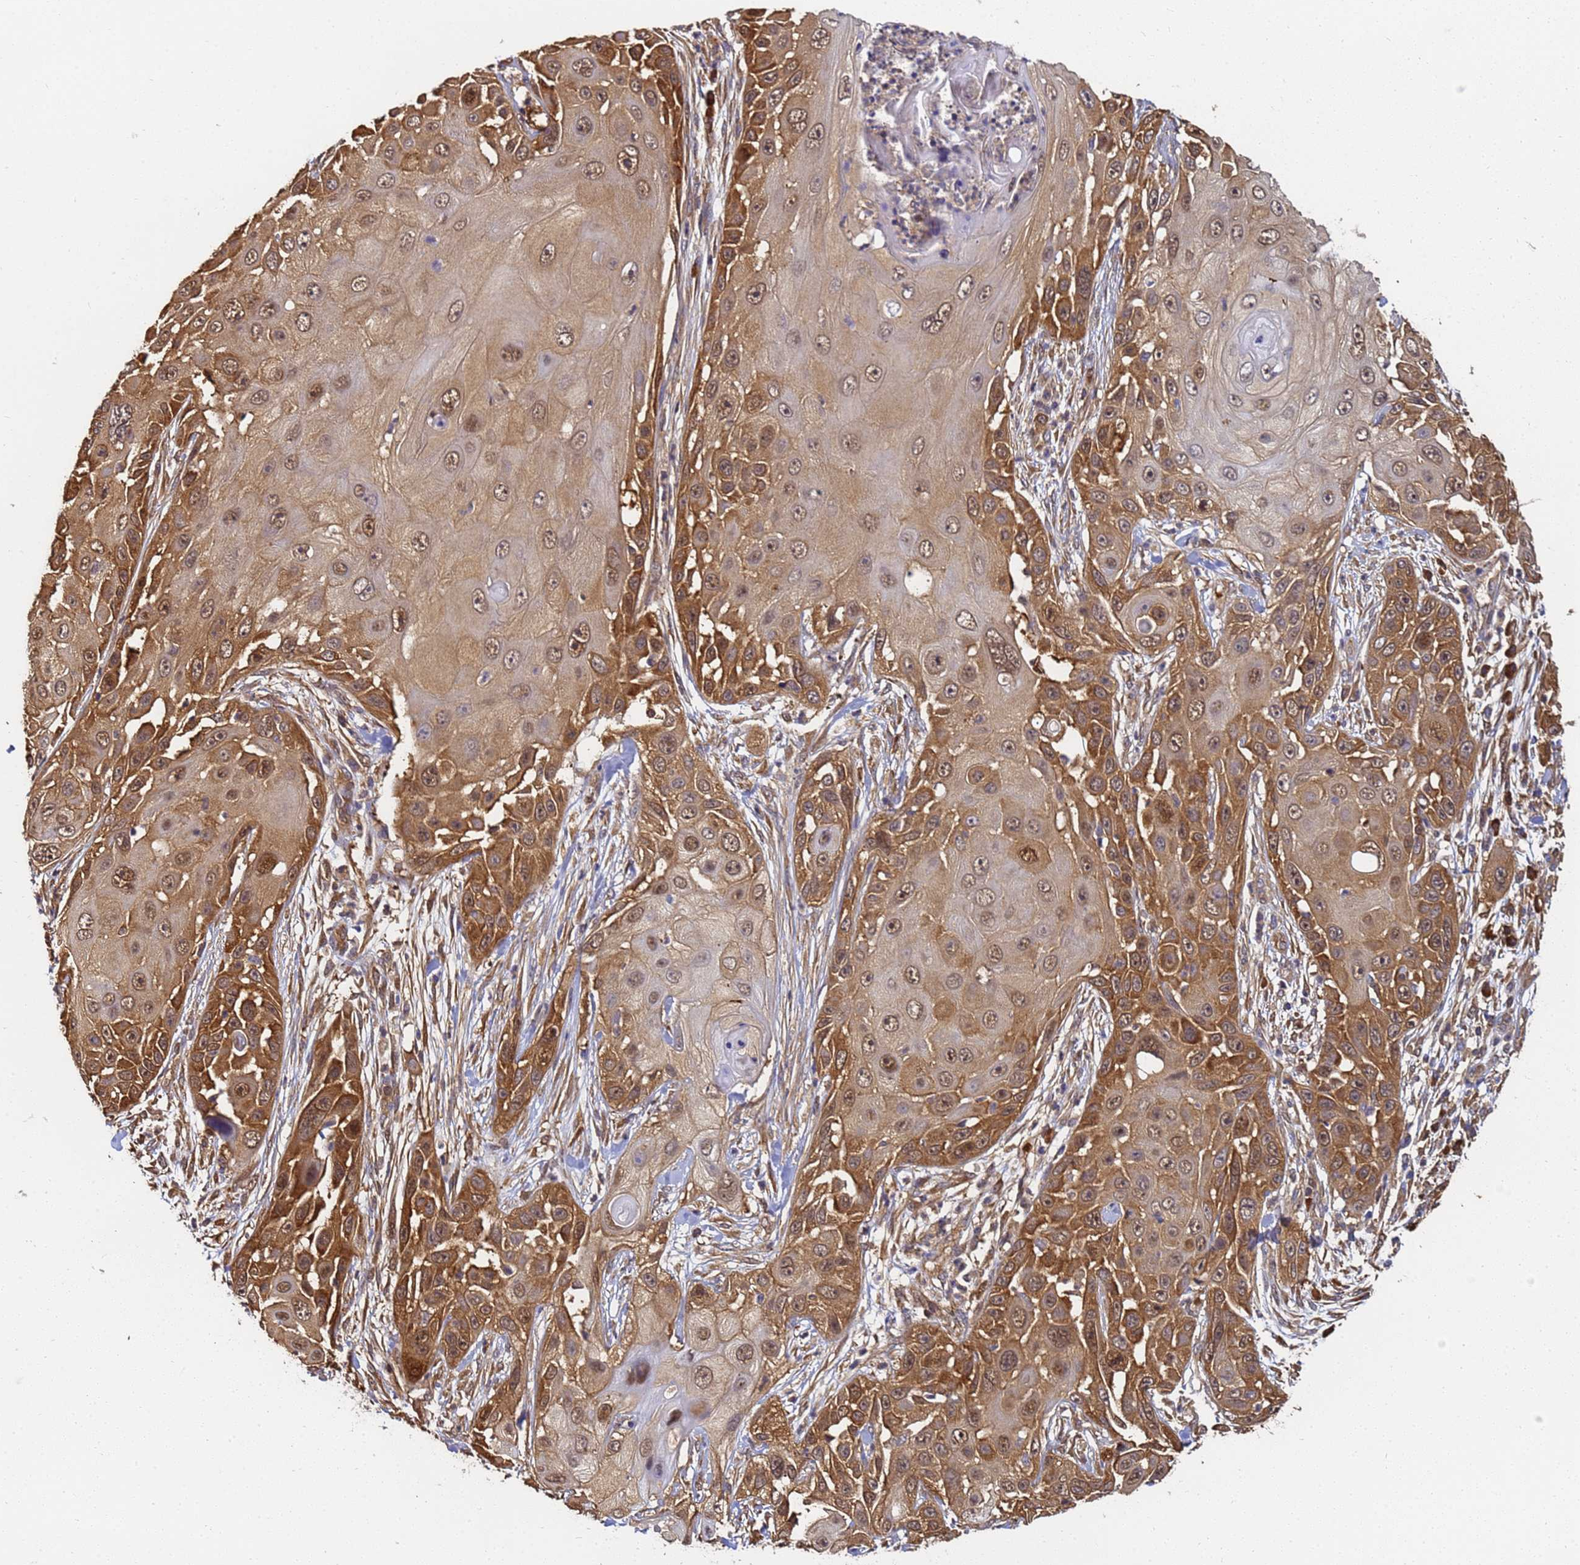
{"staining": {"intensity": "moderate", "quantity": ">75%", "location": "cytoplasmic/membranous,nuclear"}, "tissue": "skin cancer", "cell_type": "Tumor cells", "image_type": "cancer", "snomed": [{"axis": "morphology", "description": "Squamous cell carcinoma, NOS"}, {"axis": "topography", "description": "Skin"}], "caption": "Skin cancer (squamous cell carcinoma) stained for a protein (brown) displays moderate cytoplasmic/membranous and nuclear positive positivity in about >75% of tumor cells.", "gene": "NME1-NME2", "patient": {"sex": "female", "age": 44}}